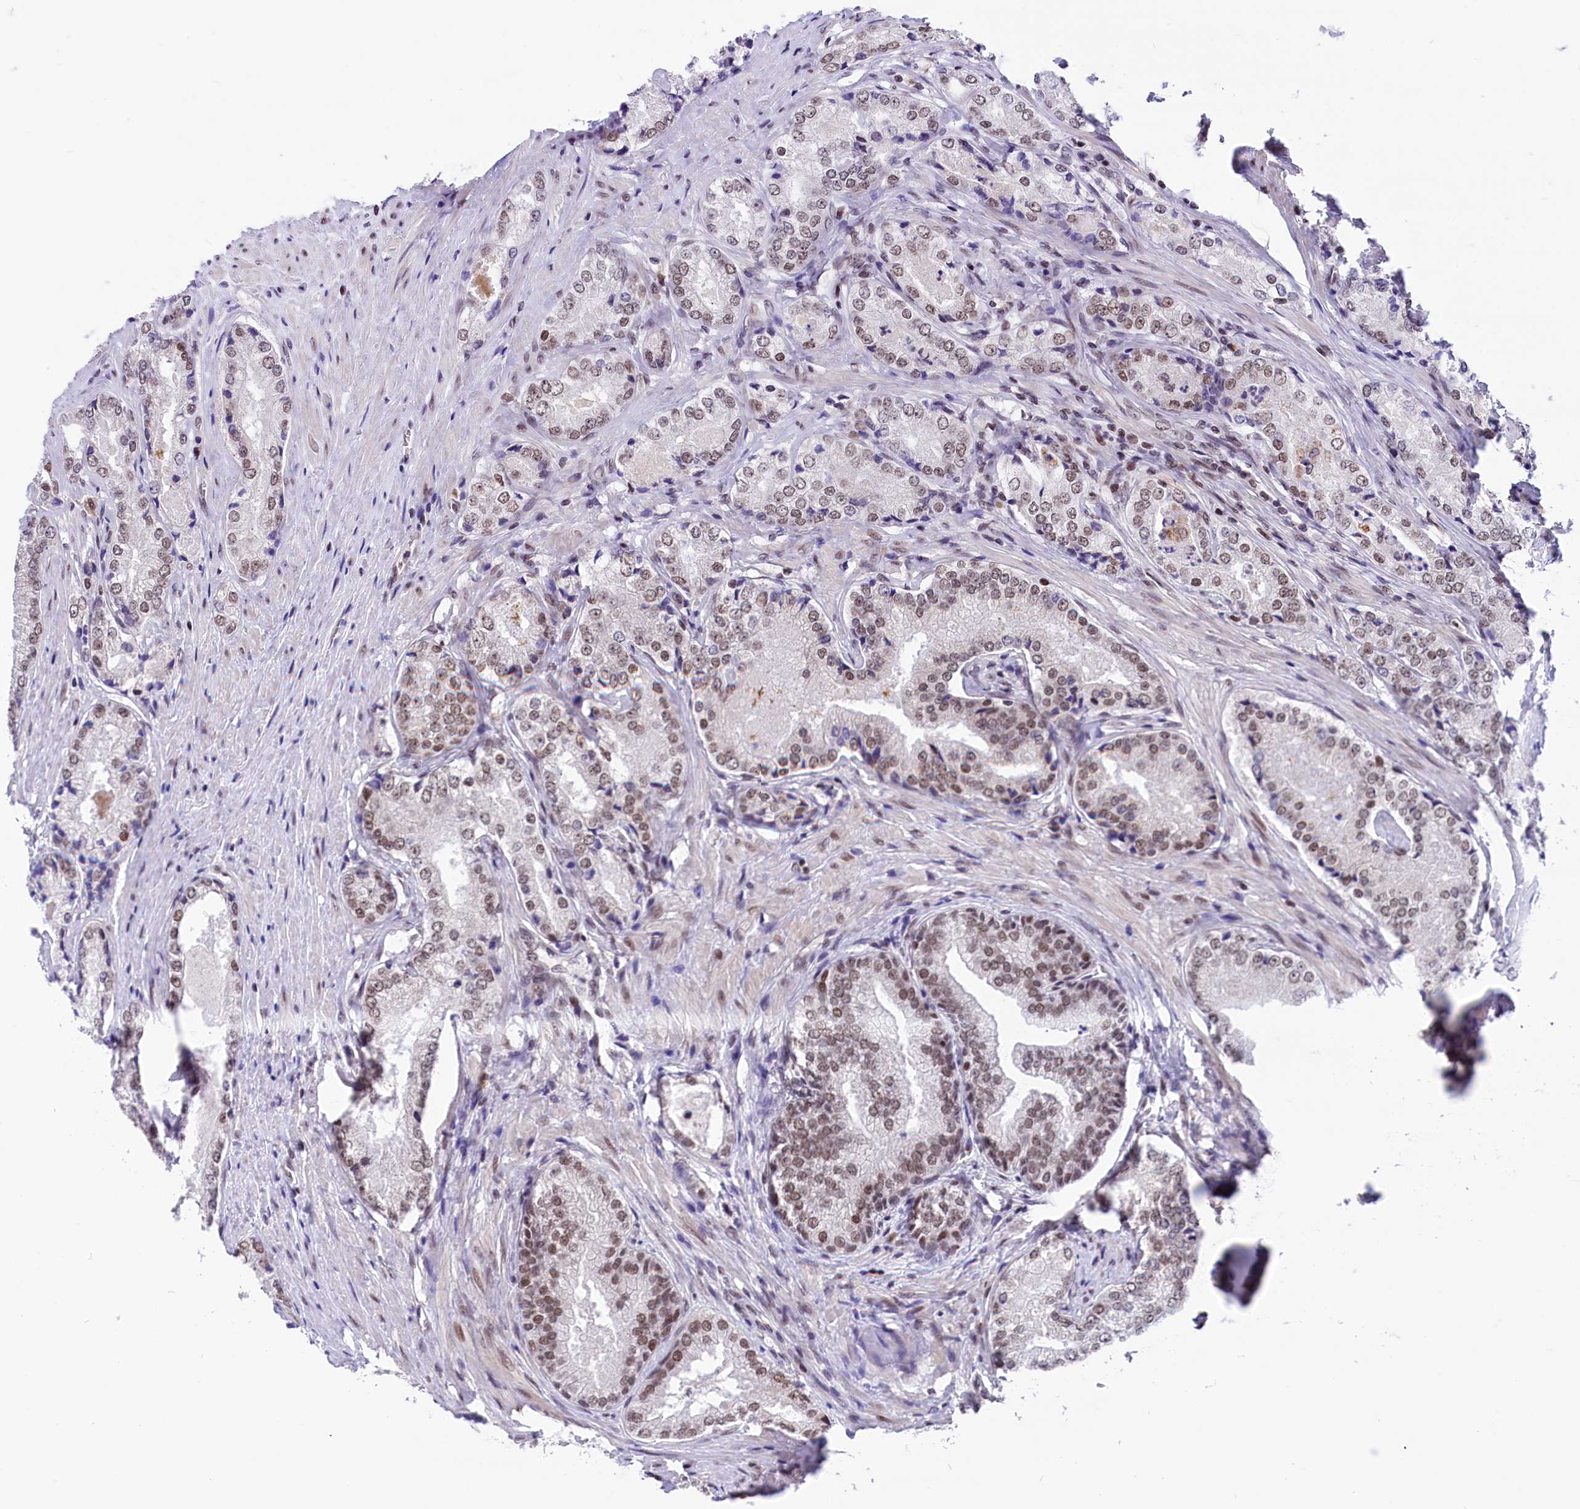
{"staining": {"intensity": "moderate", "quantity": "25%-75%", "location": "nuclear"}, "tissue": "prostate cancer", "cell_type": "Tumor cells", "image_type": "cancer", "snomed": [{"axis": "morphology", "description": "Adenocarcinoma, Low grade"}, {"axis": "topography", "description": "Prostate"}], "caption": "Moderate nuclear positivity for a protein is identified in approximately 25%-75% of tumor cells of low-grade adenocarcinoma (prostate) using immunohistochemistry (IHC).", "gene": "CDYL2", "patient": {"sex": "male", "age": 68}}